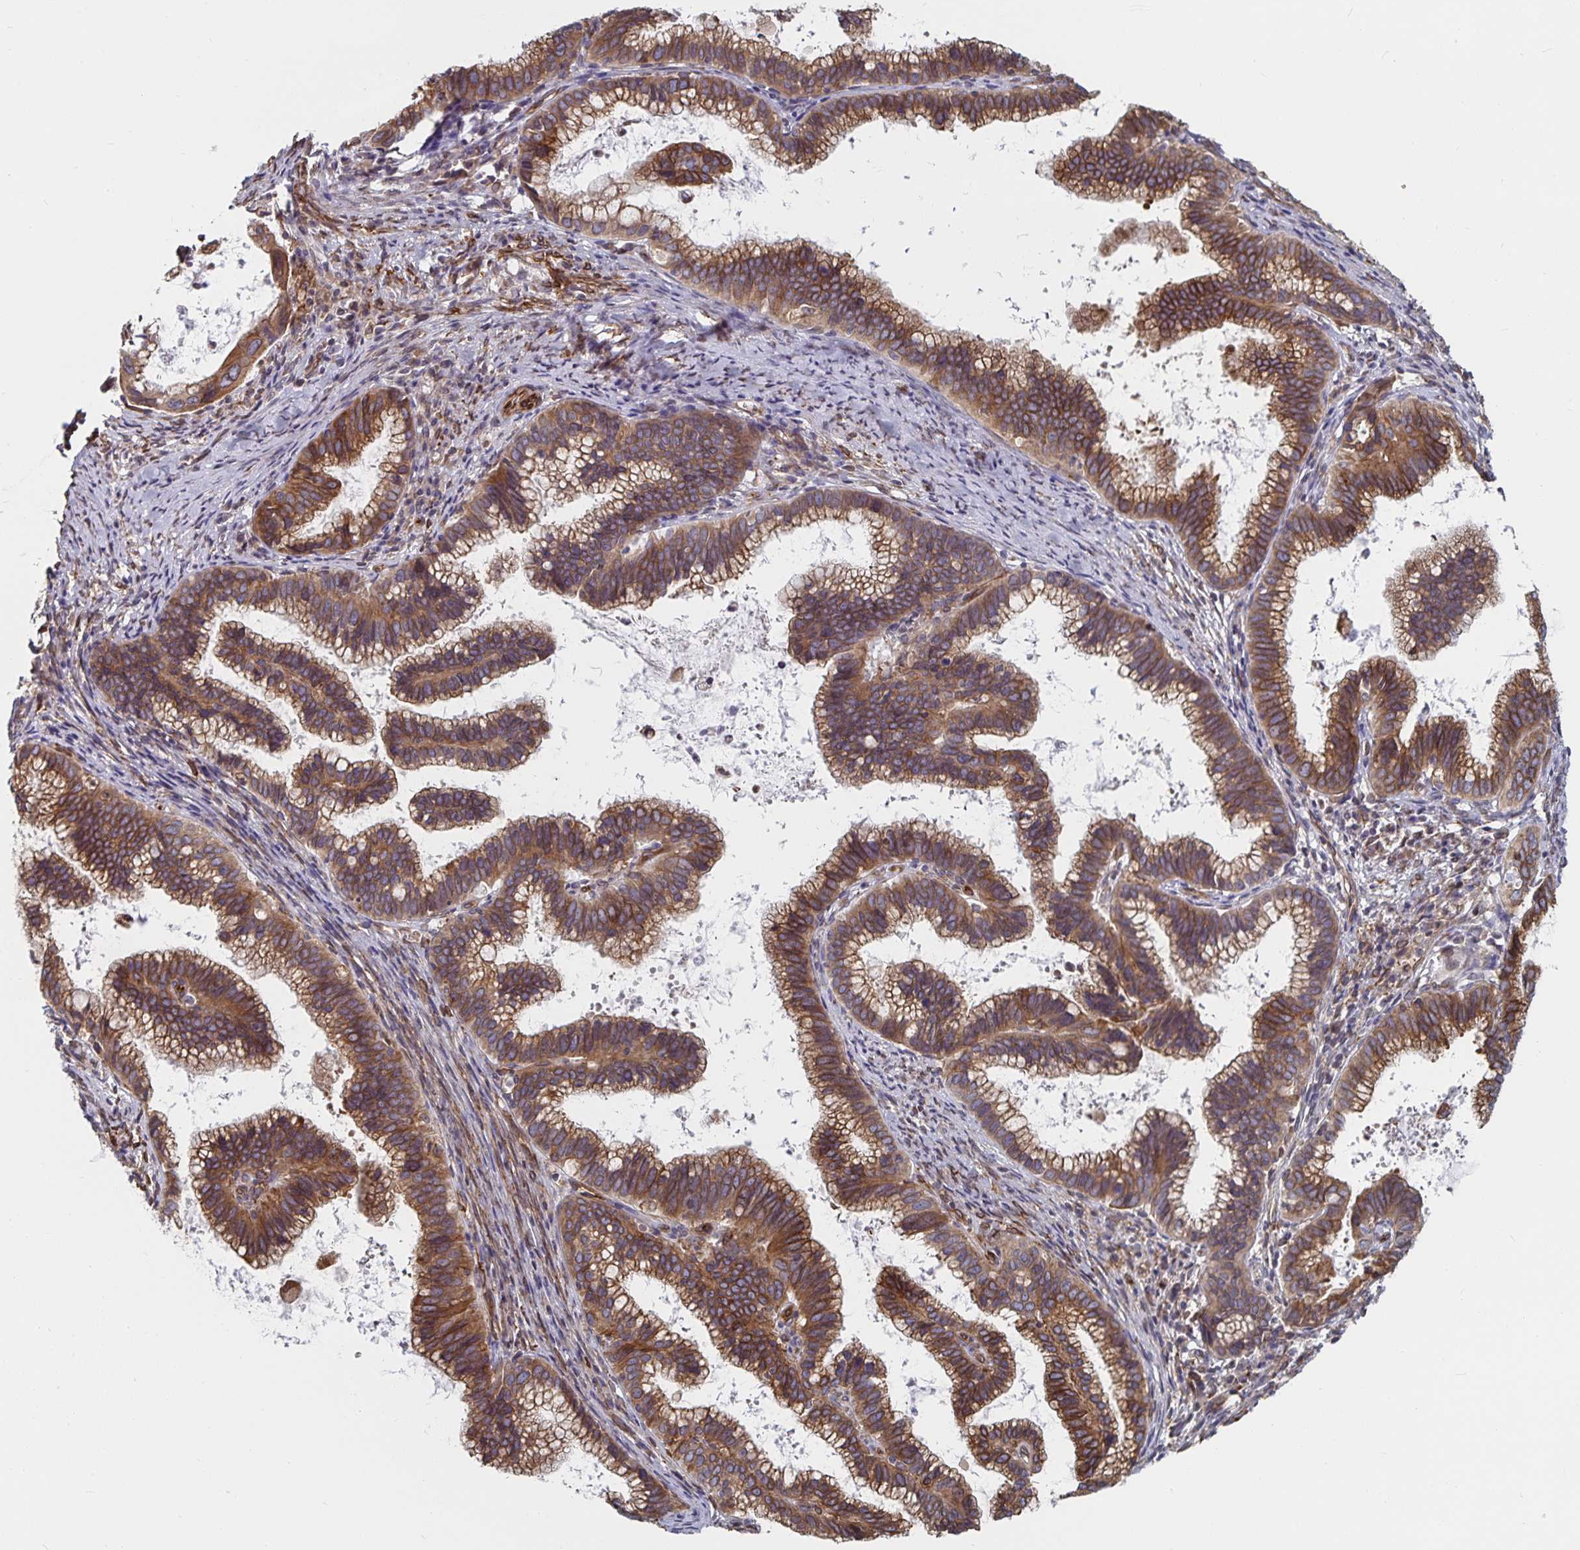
{"staining": {"intensity": "moderate", "quantity": ">75%", "location": "cytoplasmic/membranous"}, "tissue": "cervical cancer", "cell_type": "Tumor cells", "image_type": "cancer", "snomed": [{"axis": "morphology", "description": "Adenocarcinoma, NOS"}, {"axis": "topography", "description": "Cervix"}], "caption": "Immunohistochemical staining of human adenocarcinoma (cervical) shows moderate cytoplasmic/membranous protein staining in about >75% of tumor cells.", "gene": "BCAP29", "patient": {"sex": "female", "age": 61}}